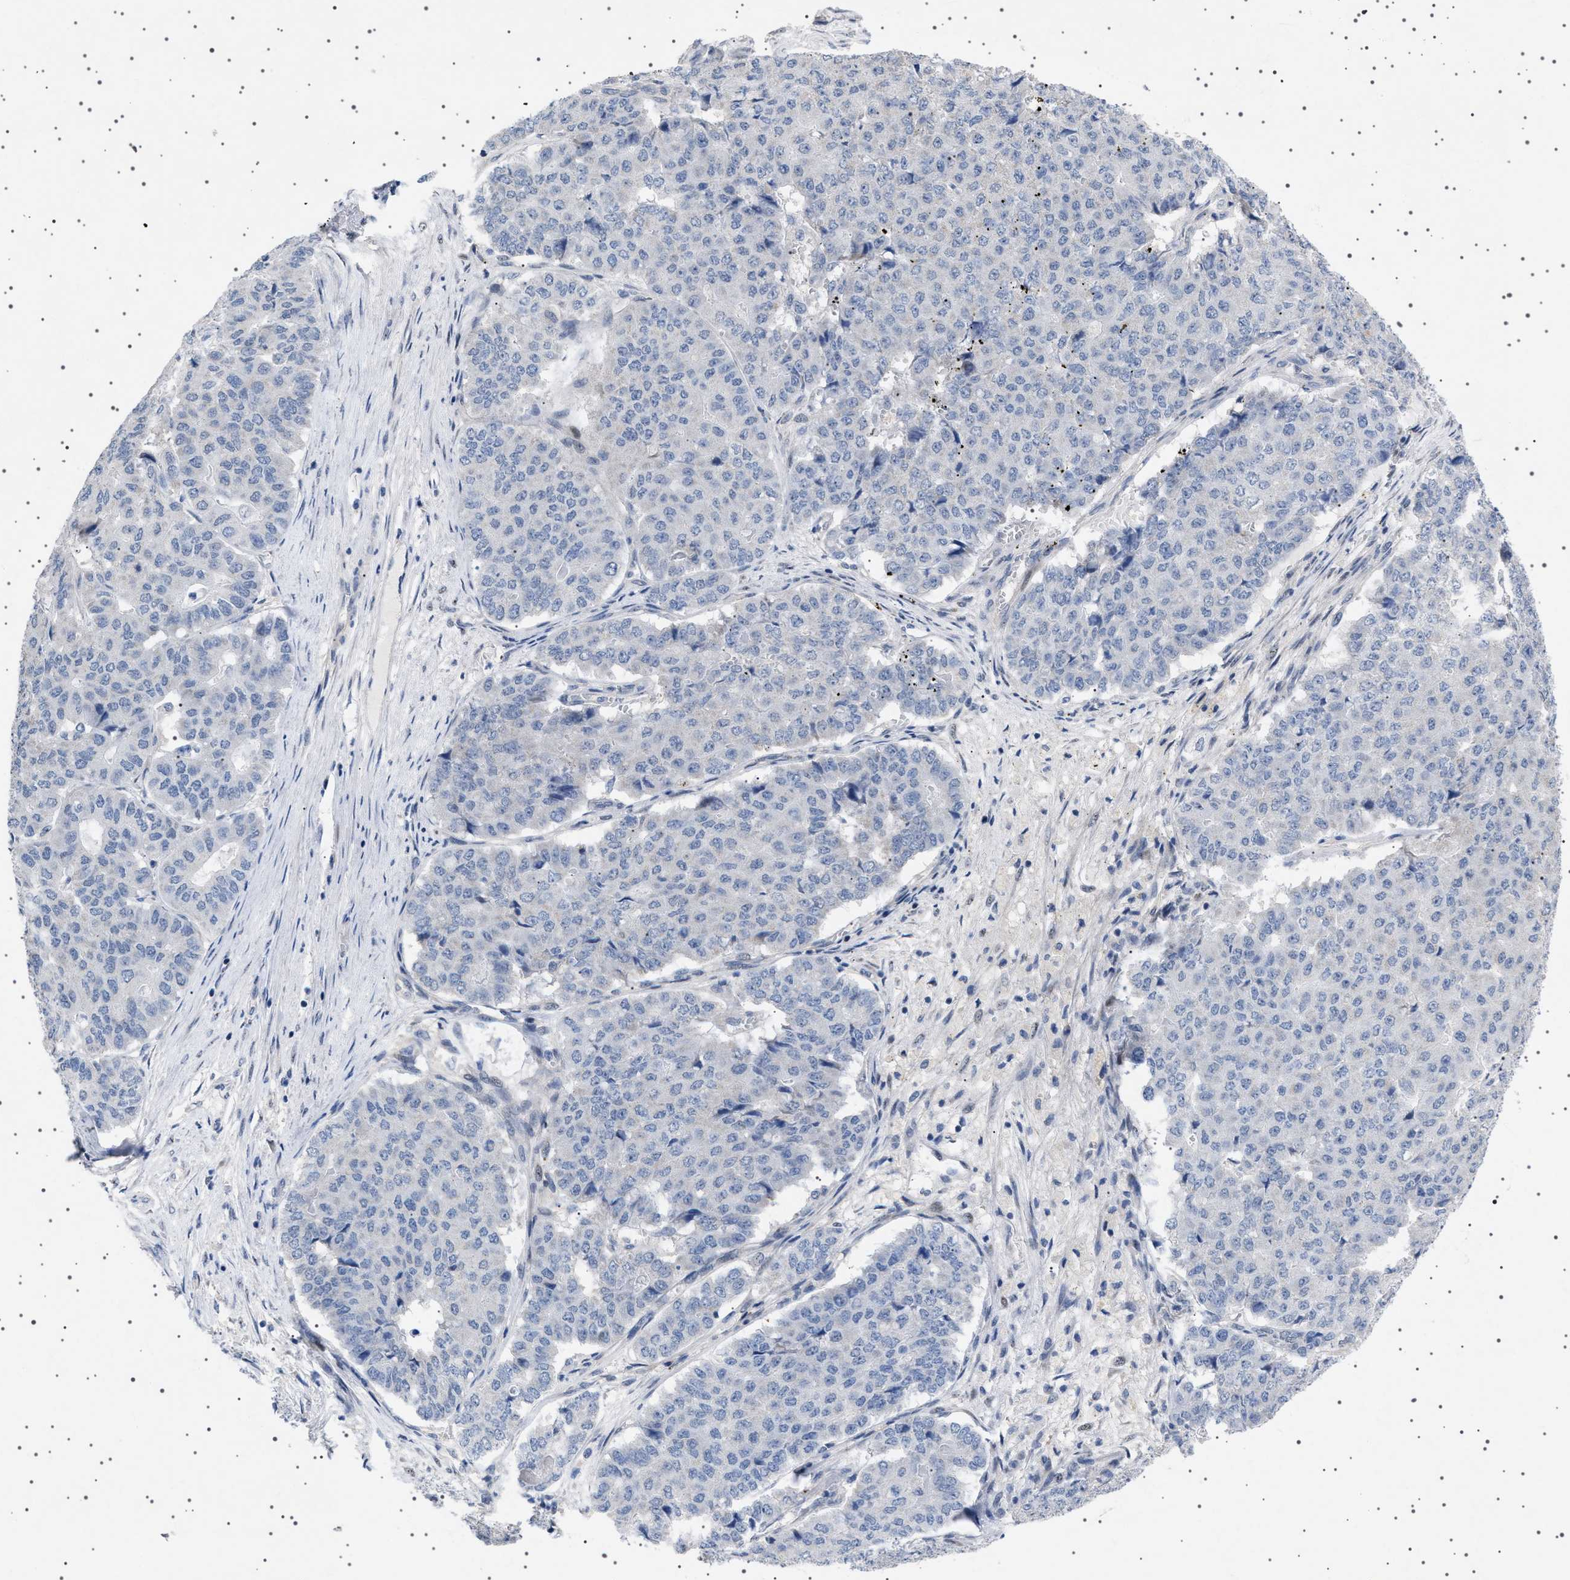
{"staining": {"intensity": "weak", "quantity": "<25%", "location": "cytoplasmic/membranous"}, "tissue": "pancreatic cancer", "cell_type": "Tumor cells", "image_type": "cancer", "snomed": [{"axis": "morphology", "description": "Adenocarcinoma, NOS"}, {"axis": "topography", "description": "Pancreas"}], "caption": "Adenocarcinoma (pancreatic) stained for a protein using immunohistochemistry reveals no expression tumor cells.", "gene": "HTR1A", "patient": {"sex": "male", "age": 50}}